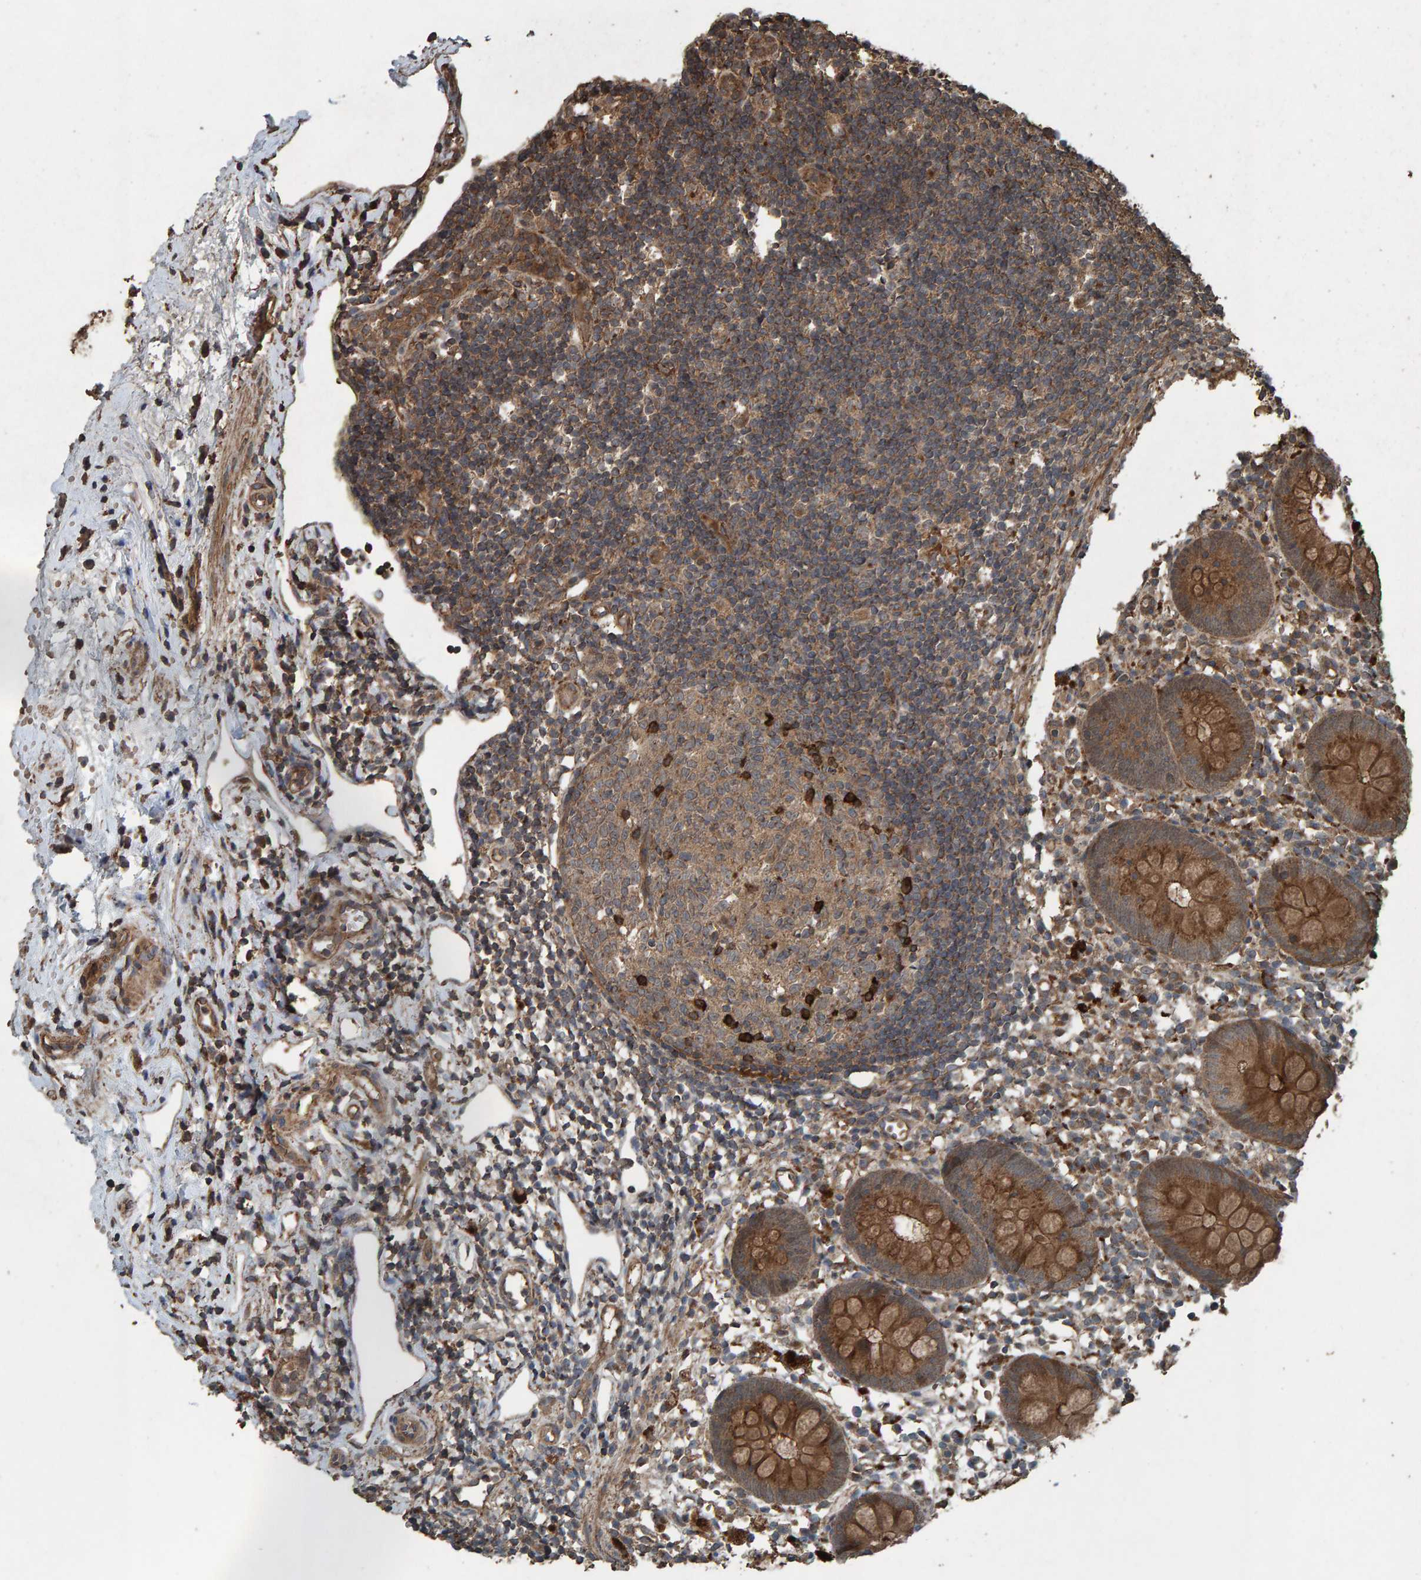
{"staining": {"intensity": "moderate", "quantity": ">75%", "location": "cytoplasmic/membranous"}, "tissue": "appendix", "cell_type": "Glandular cells", "image_type": "normal", "snomed": [{"axis": "morphology", "description": "Normal tissue, NOS"}, {"axis": "topography", "description": "Appendix"}], "caption": "The image shows staining of benign appendix, revealing moderate cytoplasmic/membranous protein staining (brown color) within glandular cells.", "gene": "DUS1L", "patient": {"sex": "female", "age": 20}}